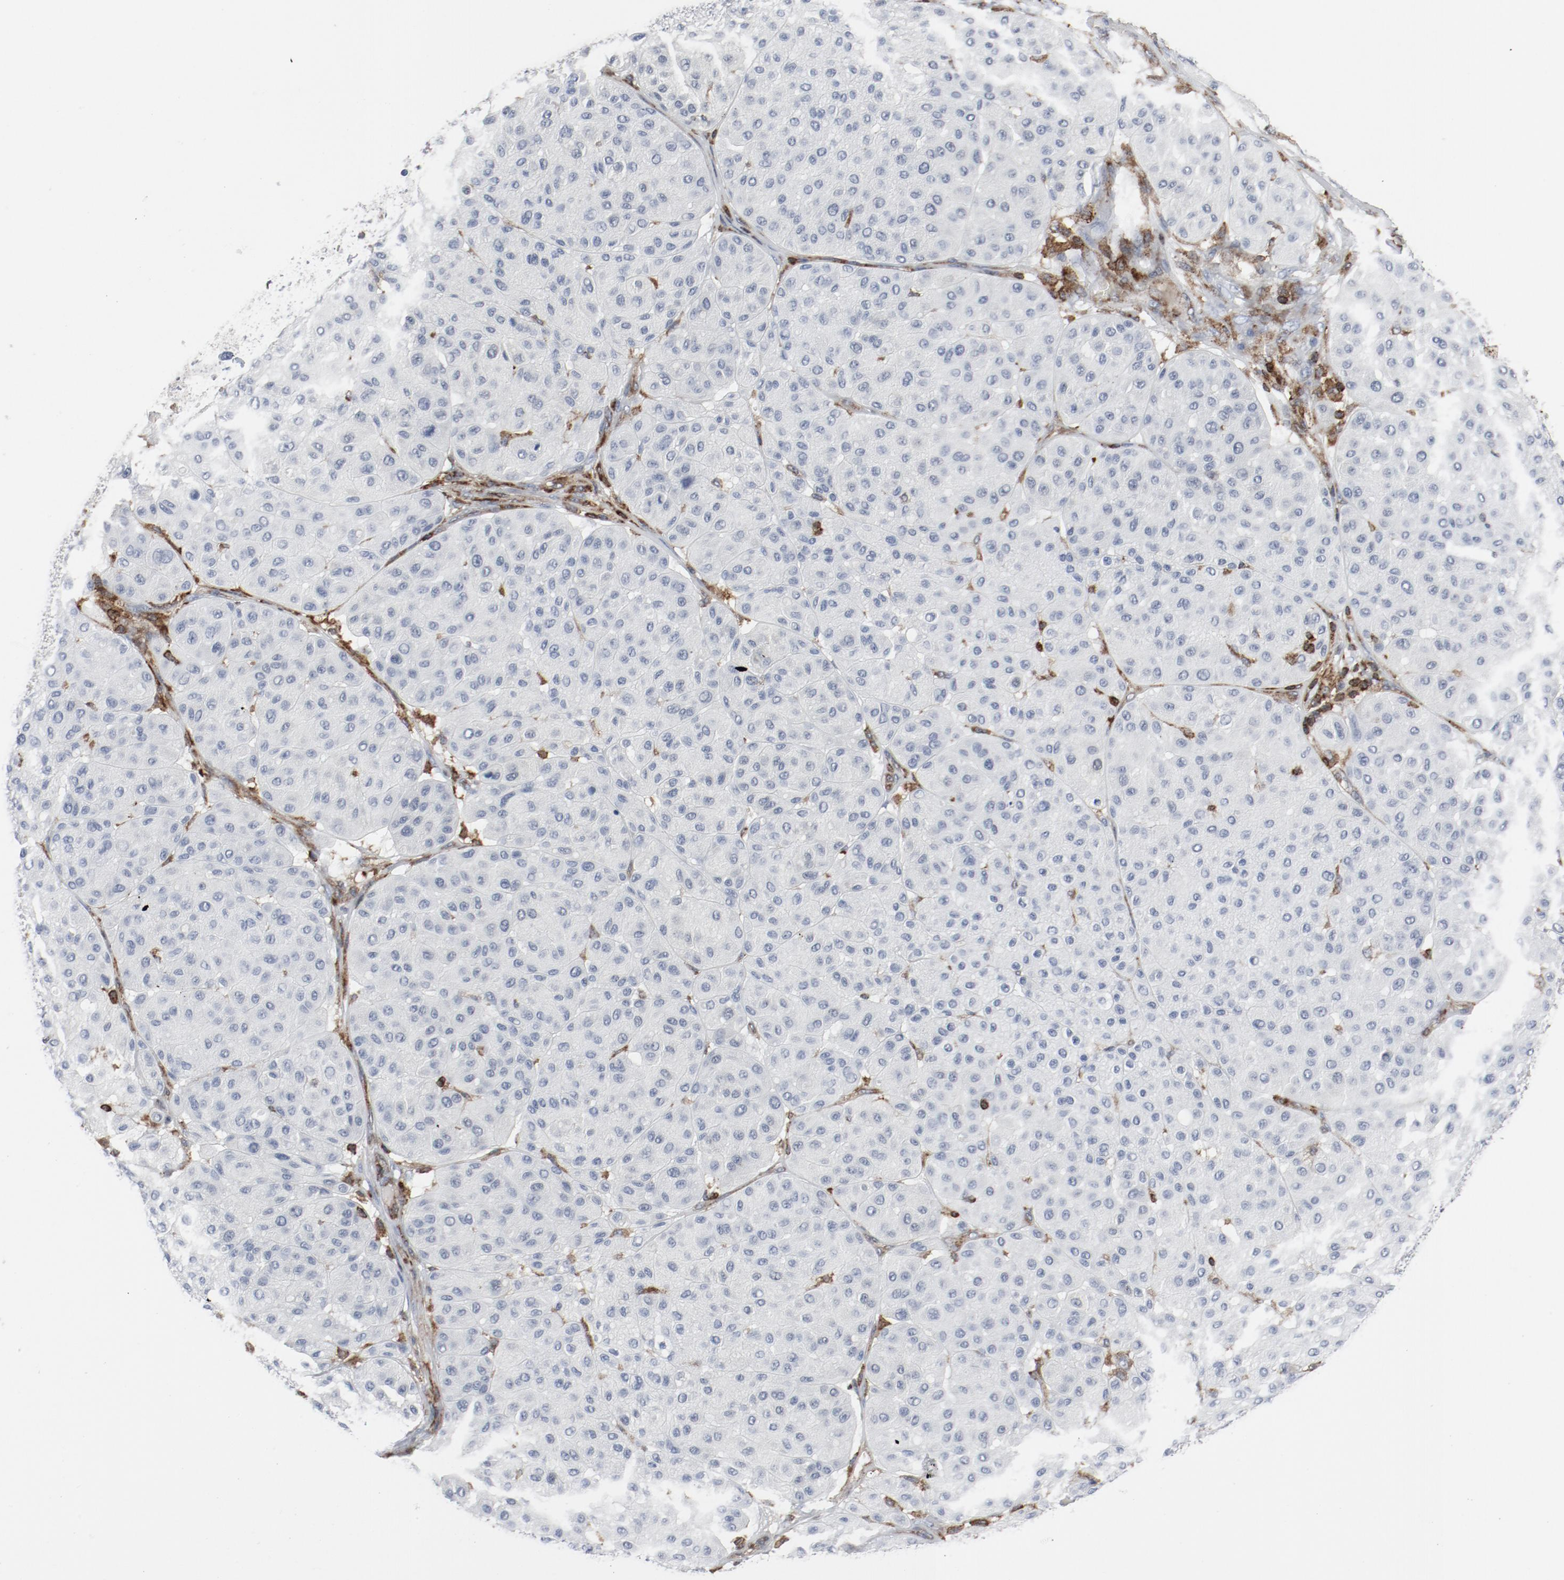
{"staining": {"intensity": "negative", "quantity": "none", "location": "none"}, "tissue": "melanoma", "cell_type": "Tumor cells", "image_type": "cancer", "snomed": [{"axis": "morphology", "description": "Normal tissue, NOS"}, {"axis": "morphology", "description": "Malignant melanoma, Metastatic site"}, {"axis": "topography", "description": "Skin"}], "caption": "The immunohistochemistry histopathology image has no significant expression in tumor cells of malignant melanoma (metastatic site) tissue.", "gene": "LCP2", "patient": {"sex": "male", "age": 41}}